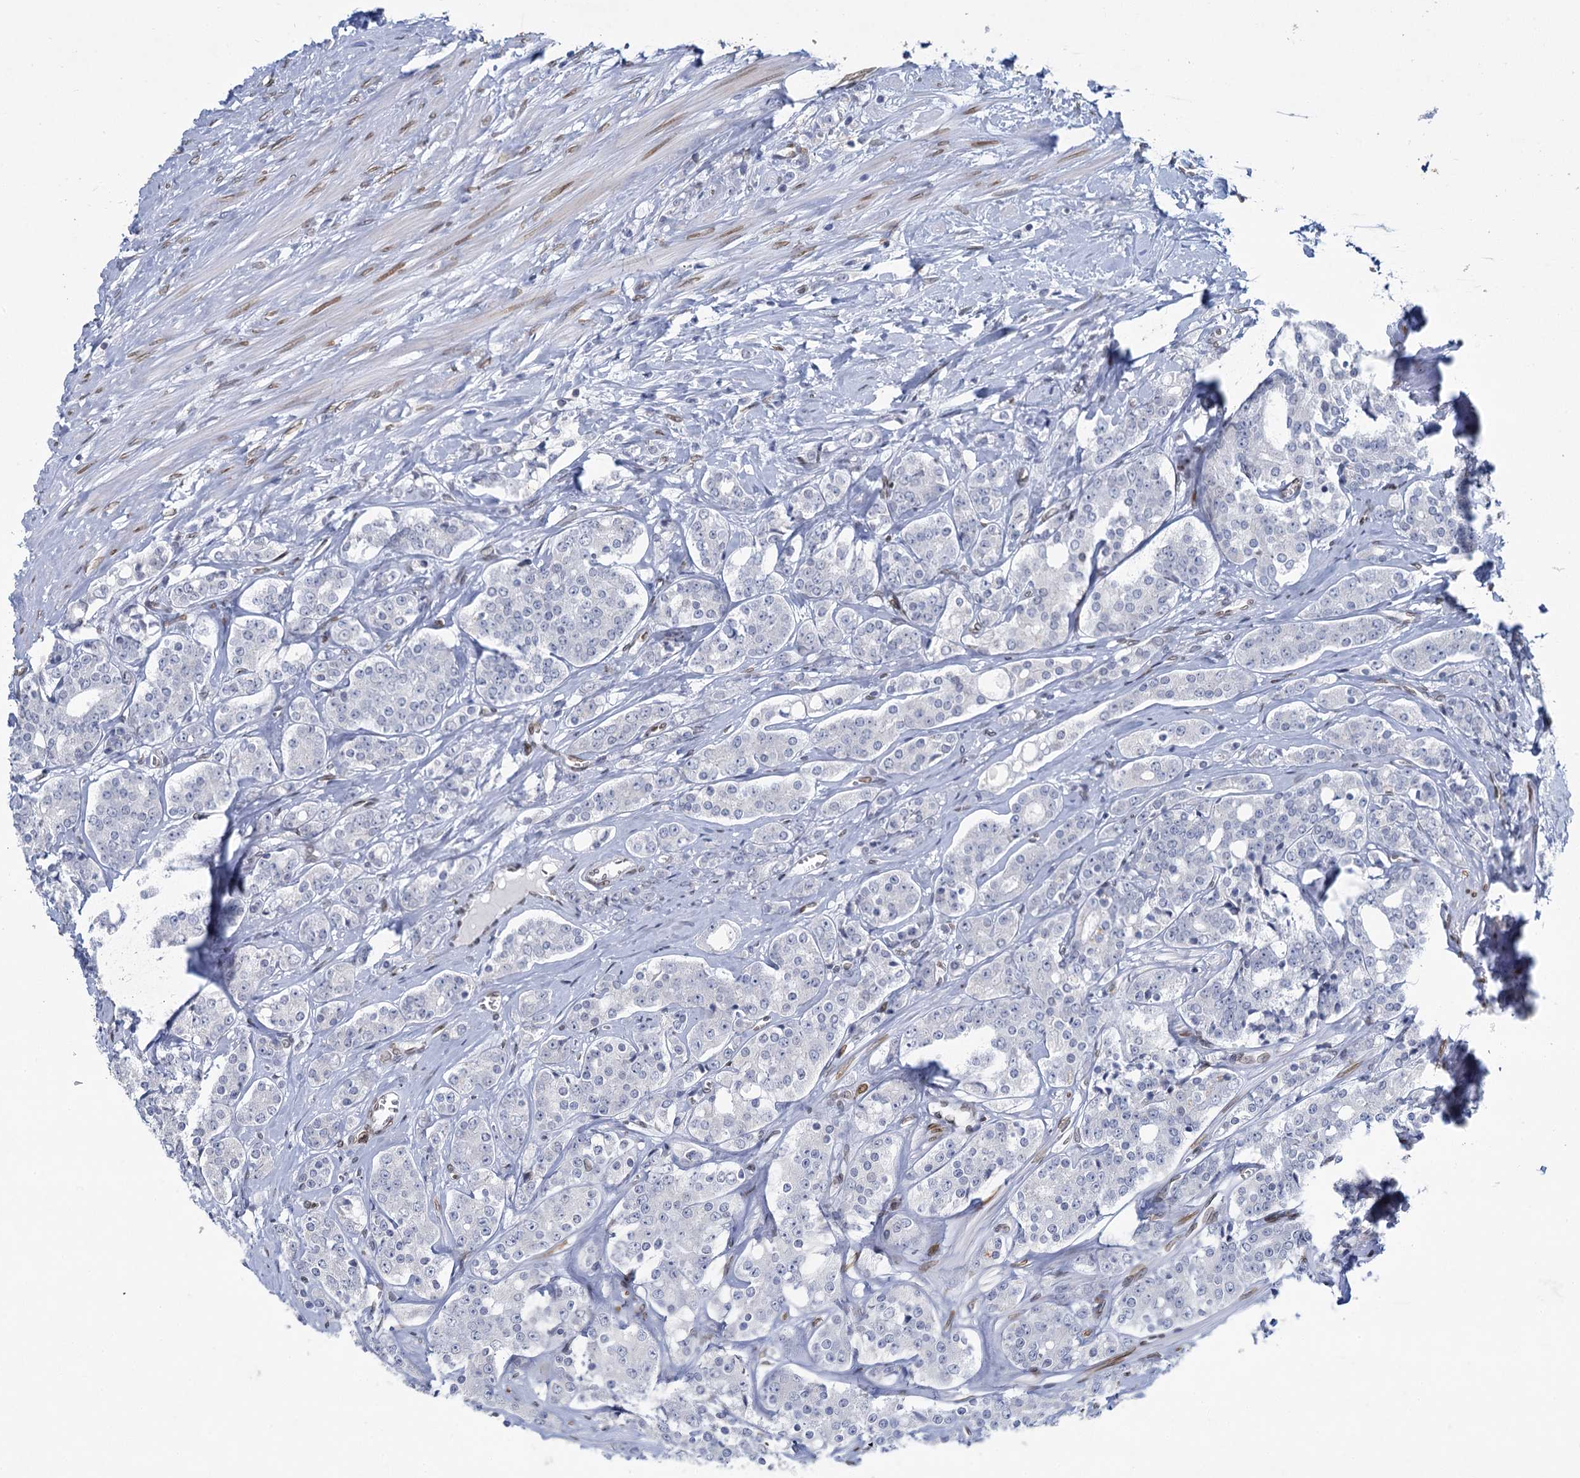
{"staining": {"intensity": "negative", "quantity": "none", "location": "none"}, "tissue": "prostate cancer", "cell_type": "Tumor cells", "image_type": "cancer", "snomed": [{"axis": "morphology", "description": "Adenocarcinoma, High grade"}, {"axis": "topography", "description": "Prostate"}], "caption": "This is an IHC image of human prostate cancer (high-grade adenocarcinoma). There is no staining in tumor cells.", "gene": "PRSS35", "patient": {"sex": "male", "age": 62}}